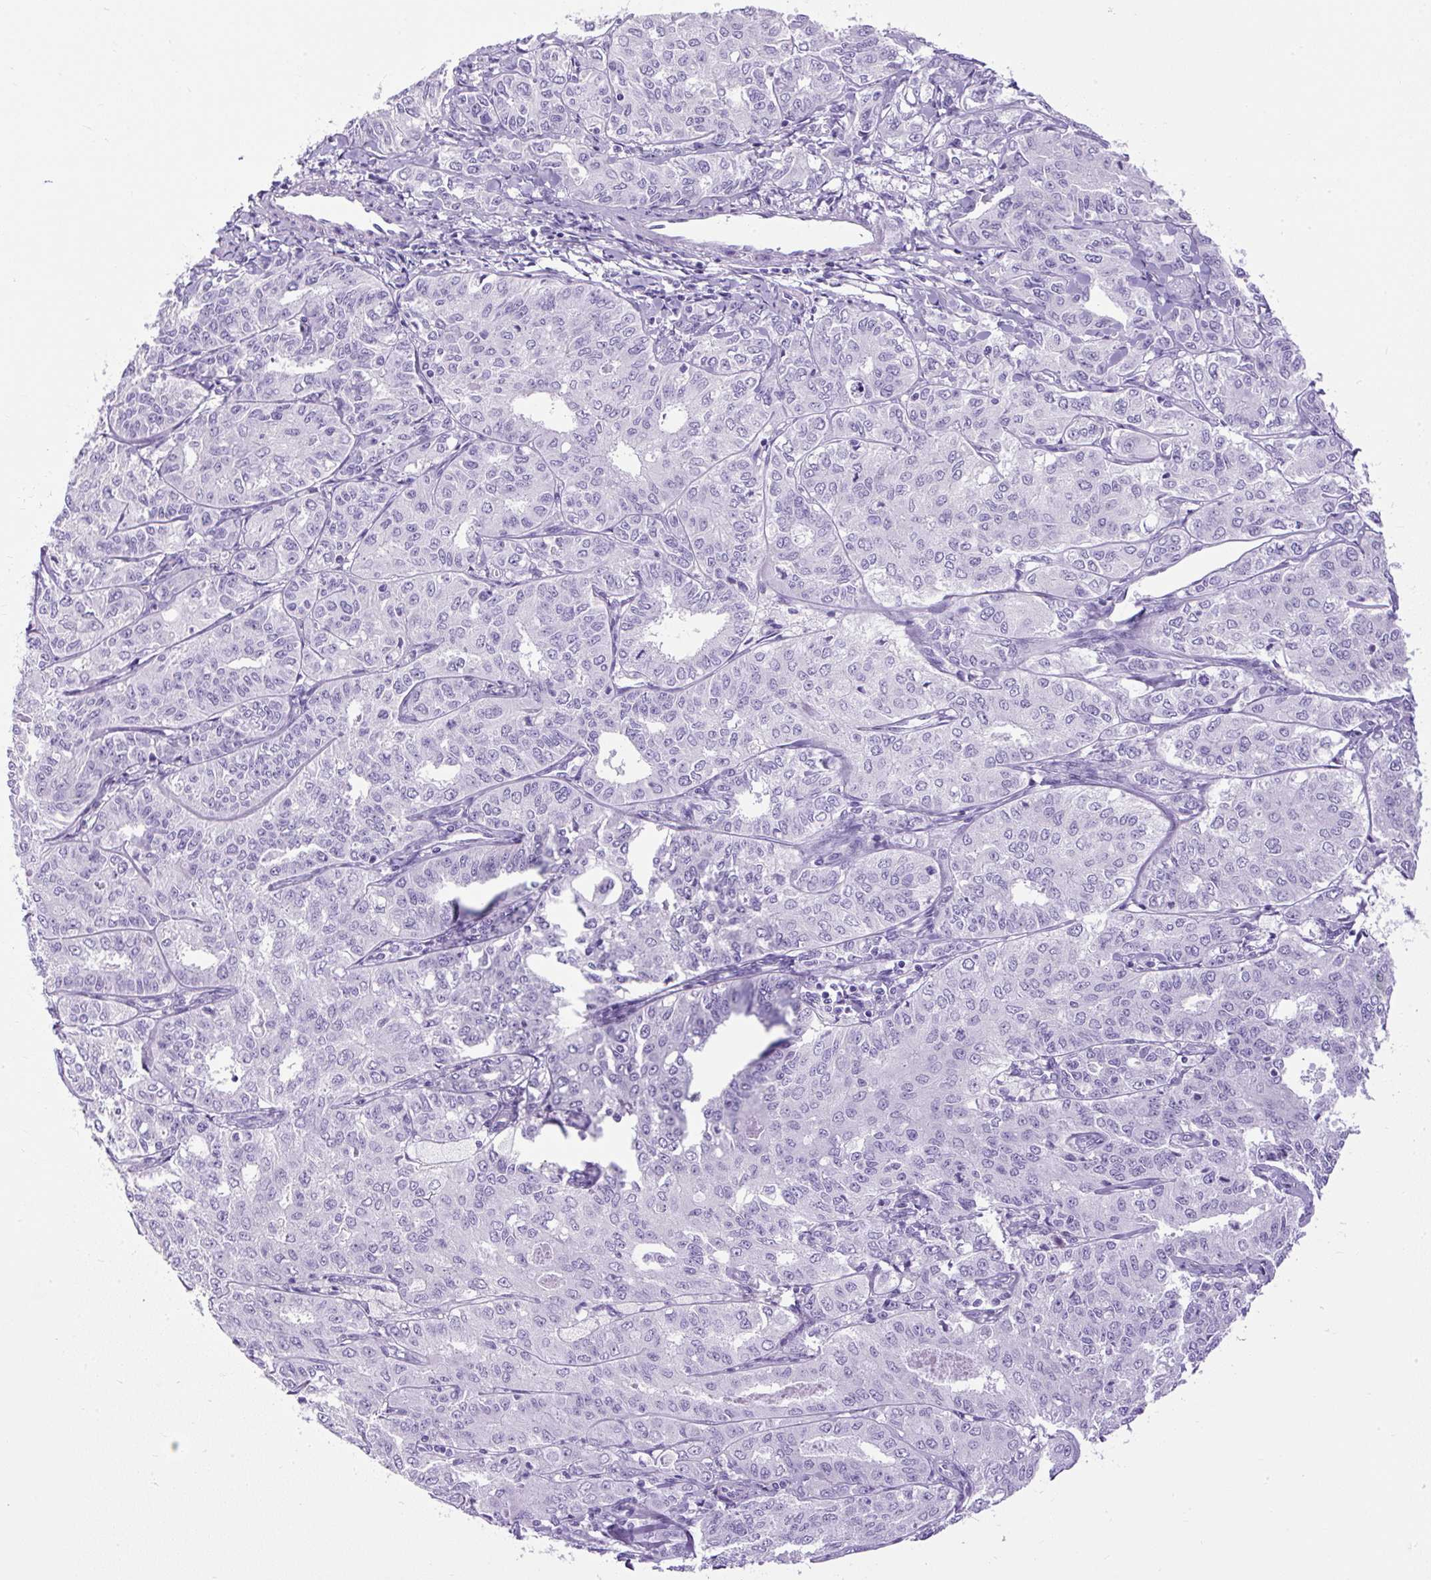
{"staining": {"intensity": "negative", "quantity": "none", "location": "none"}, "tissue": "endometrial cancer", "cell_type": "Tumor cells", "image_type": "cancer", "snomed": [{"axis": "morphology", "description": "Adenocarcinoma, NOS"}, {"axis": "topography", "description": "Endometrium"}], "caption": "This is an immunohistochemistry (IHC) photomicrograph of adenocarcinoma (endometrial). There is no positivity in tumor cells.", "gene": "UPP1", "patient": {"sex": "female", "age": 61}}